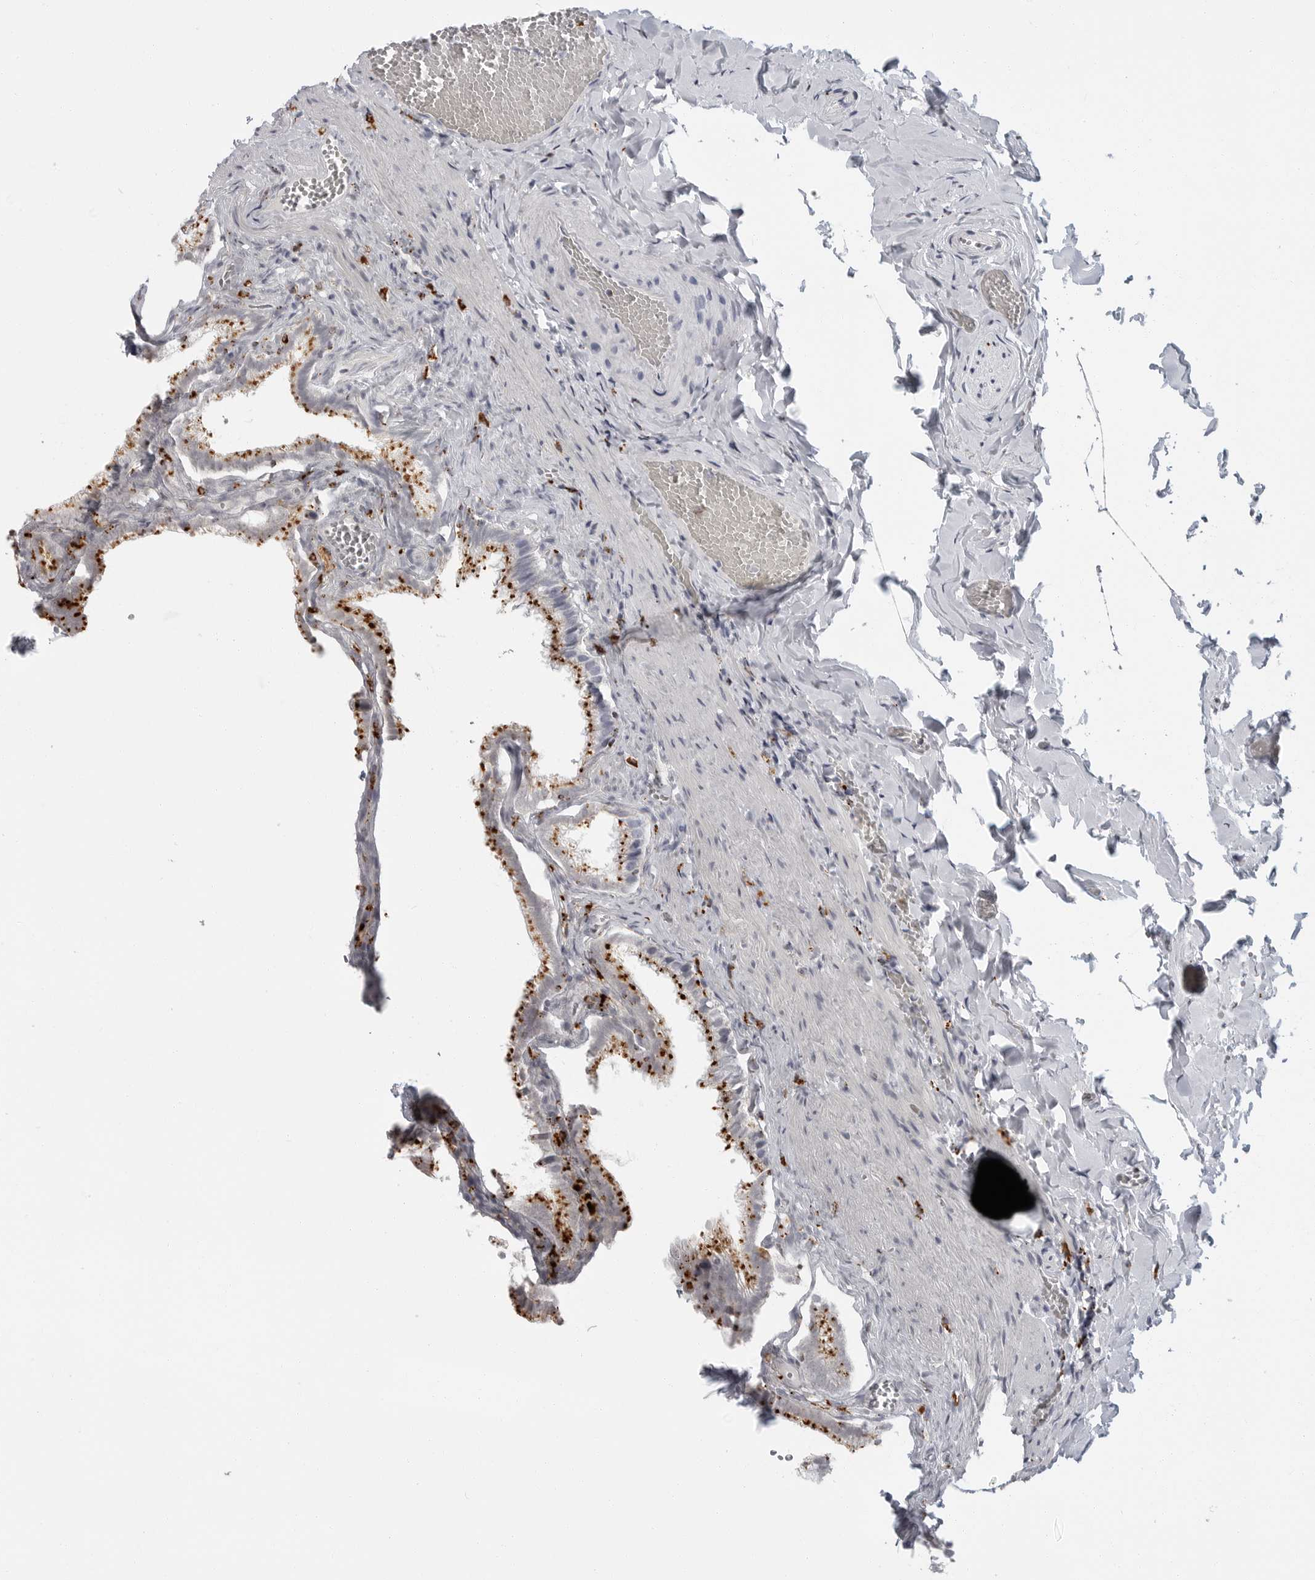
{"staining": {"intensity": "strong", "quantity": "25%-75%", "location": "cytoplasmic/membranous"}, "tissue": "gallbladder", "cell_type": "Glandular cells", "image_type": "normal", "snomed": [{"axis": "morphology", "description": "Normal tissue, NOS"}, {"axis": "topography", "description": "Gallbladder"}], "caption": "Immunohistochemistry photomicrograph of unremarkable gallbladder: human gallbladder stained using immunohistochemistry shows high levels of strong protein expression localized specifically in the cytoplasmic/membranous of glandular cells, appearing as a cytoplasmic/membranous brown color.", "gene": "IFI30", "patient": {"sex": "male", "age": 38}}